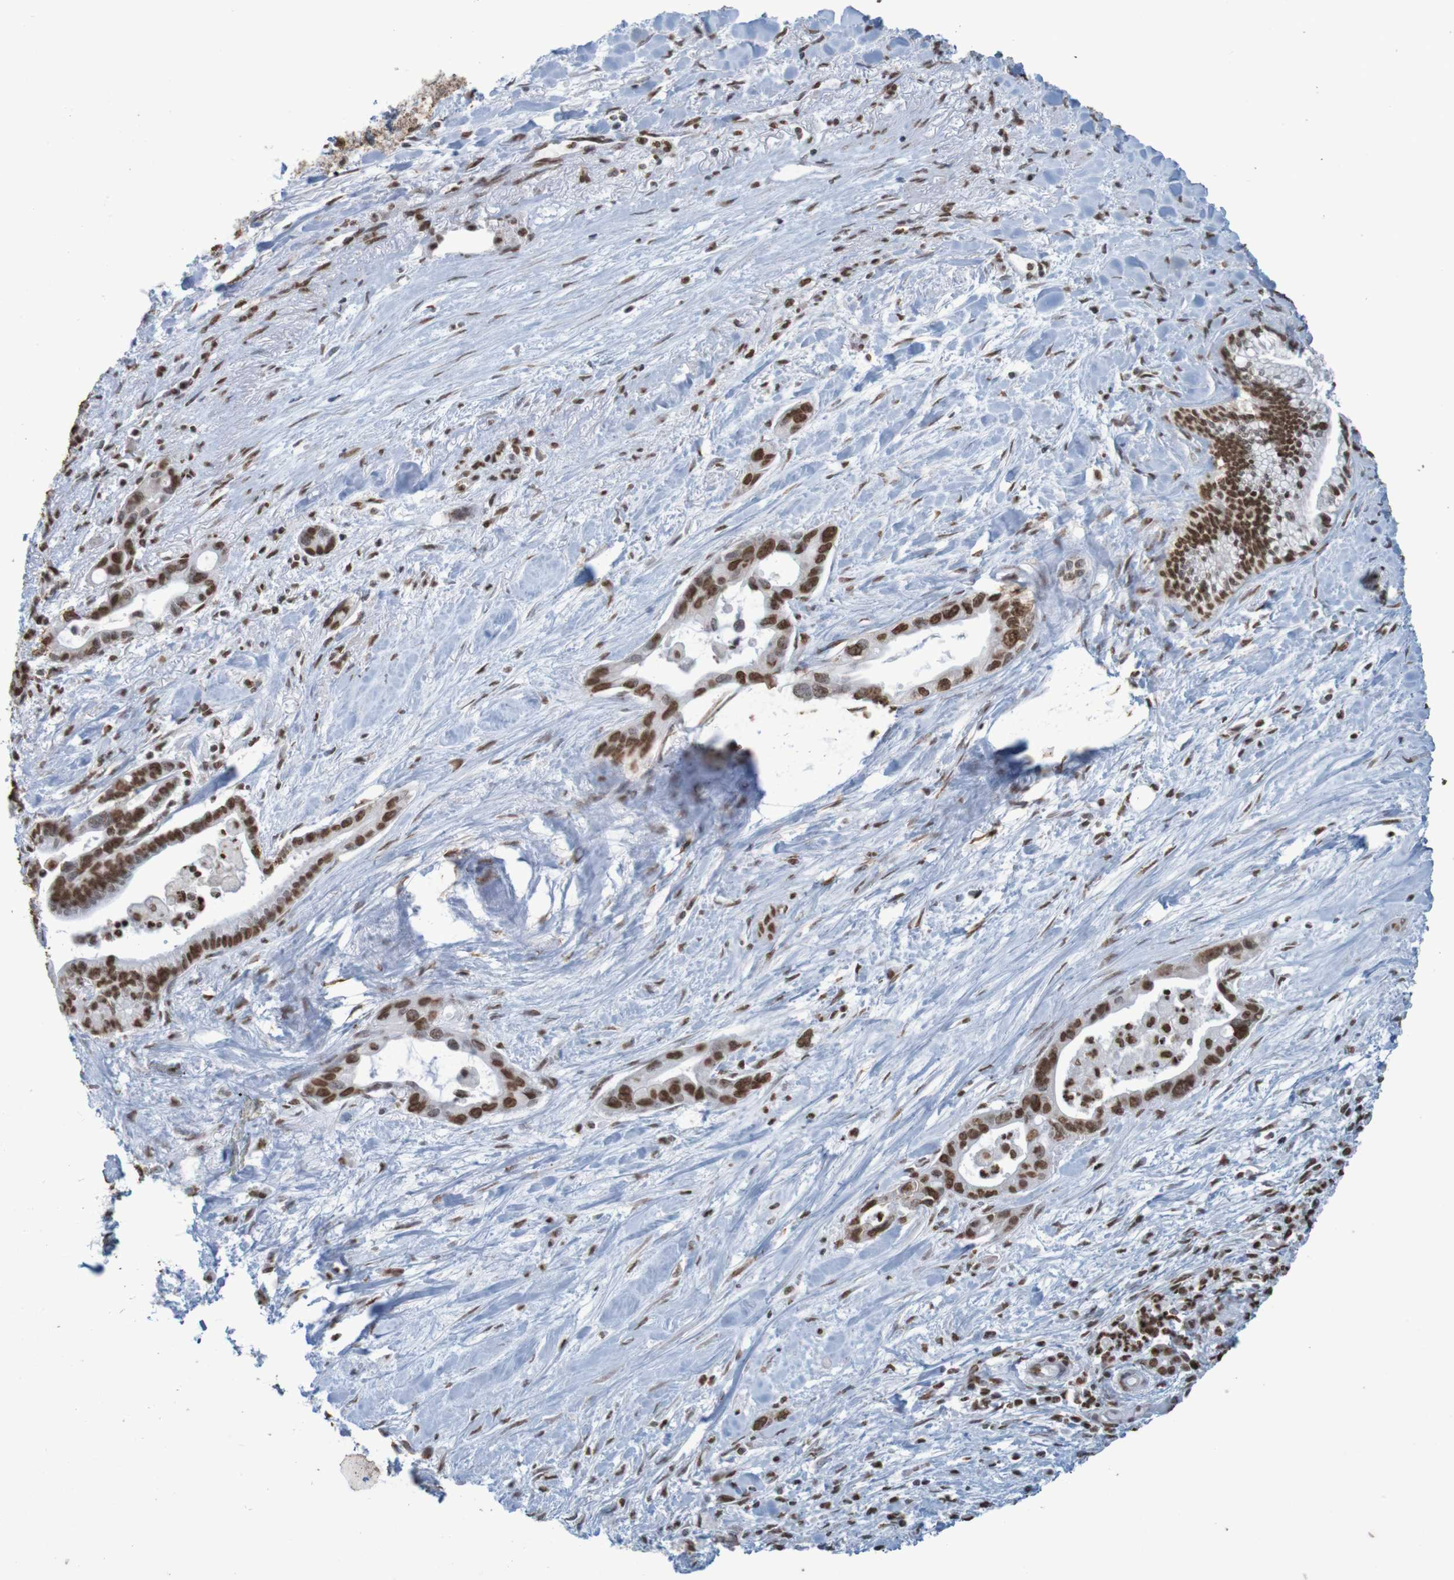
{"staining": {"intensity": "moderate", "quantity": ">75%", "location": "nuclear"}, "tissue": "pancreatic cancer", "cell_type": "Tumor cells", "image_type": "cancer", "snomed": [{"axis": "morphology", "description": "Adenocarcinoma, NOS"}, {"axis": "topography", "description": "Pancreas"}], "caption": "Pancreatic cancer was stained to show a protein in brown. There is medium levels of moderate nuclear expression in approximately >75% of tumor cells.", "gene": "GFI1", "patient": {"sex": "male", "age": 70}}